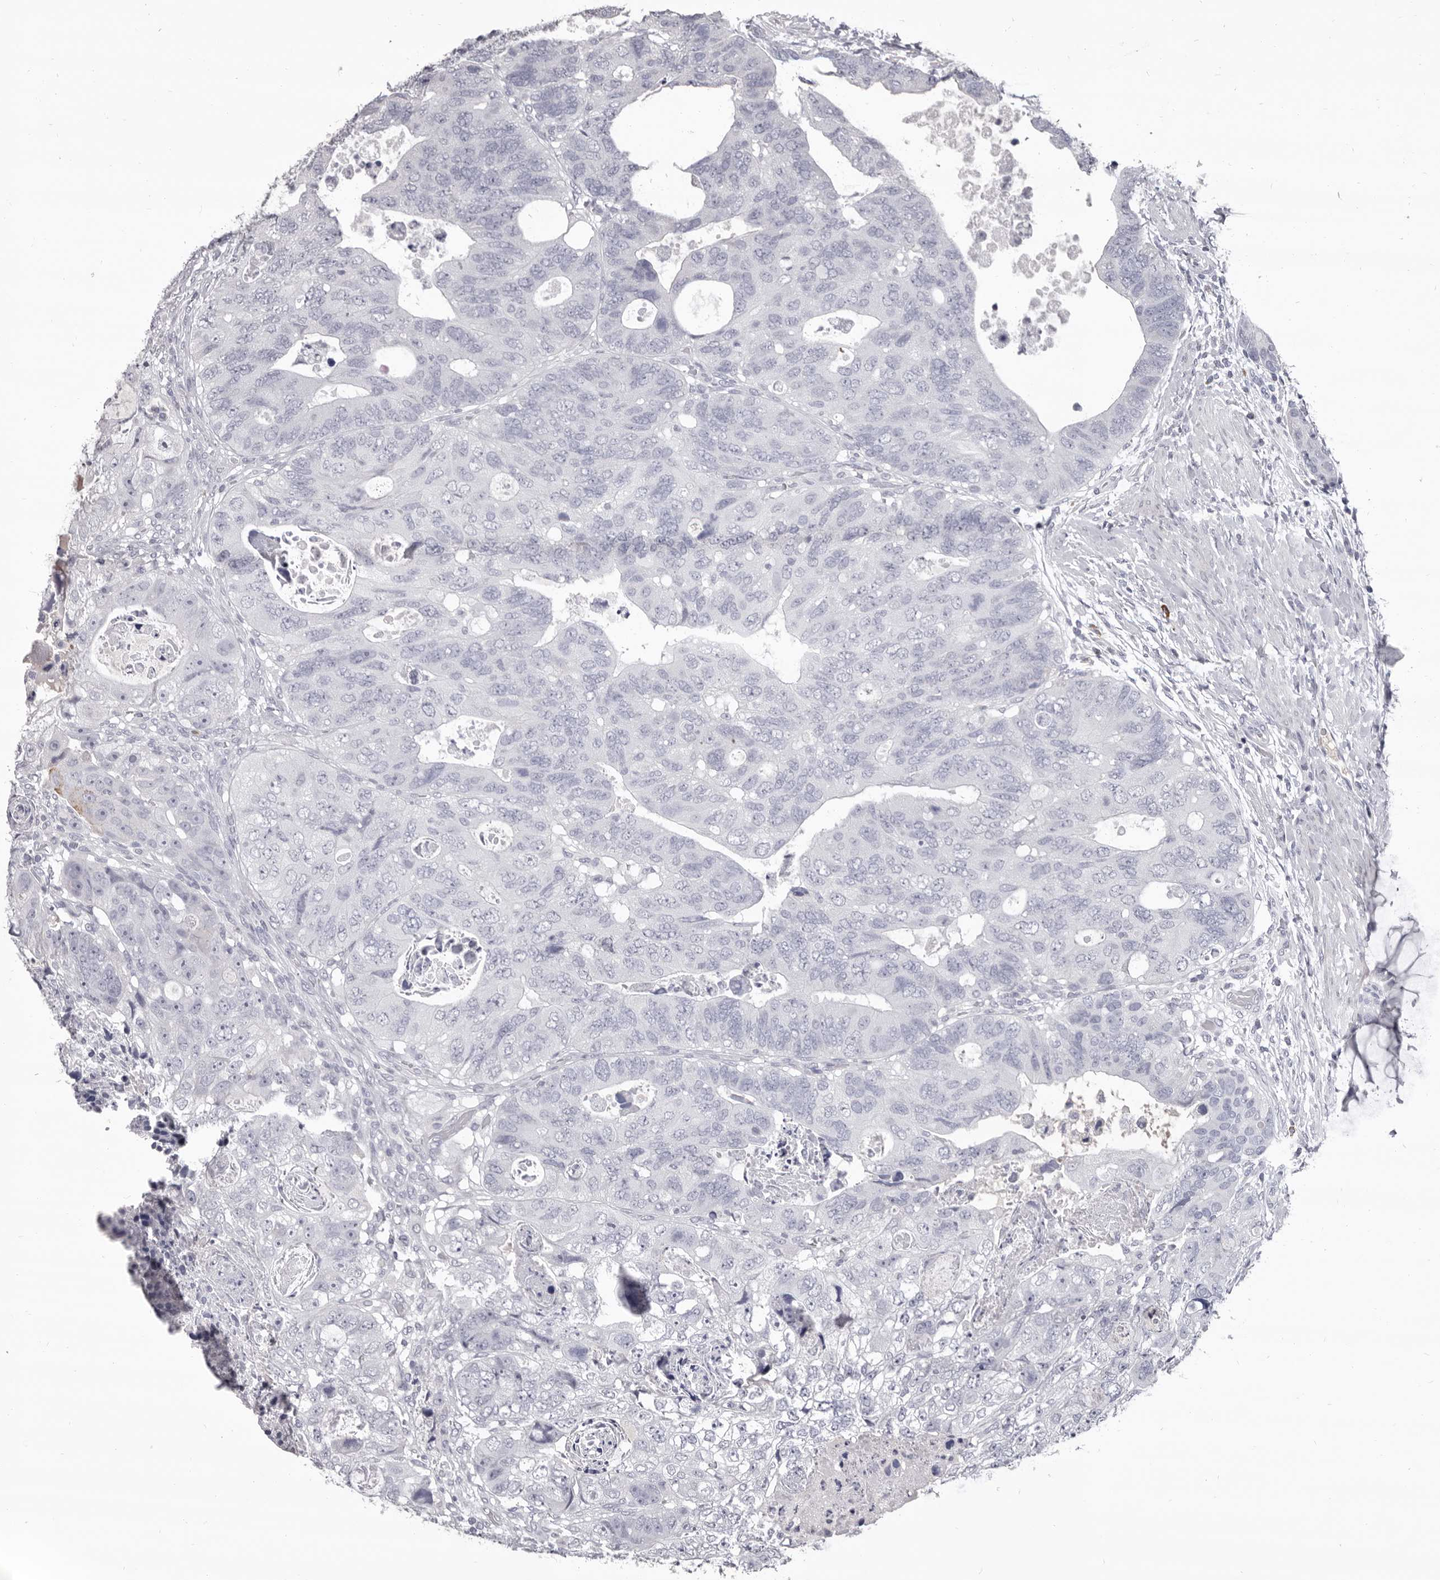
{"staining": {"intensity": "negative", "quantity": "none", "location": "none"}, "tissue": "colorectal cancer", "cell_type": "Tumor cells", "image_type": "cancer", "snomed": [{"axis": "morphology", "description": "Adenocarcinoma, NOS"}, {"axis": "topography", "description": "Rectum"}], "caption": "Immunohistochemistry image of colorectal cancer stained for a protein (brown), which reveals no expression in tumor cells. The staining is performed using DAB (3,3'-diaminobenzidine) brown chromogen with nuclei counter-stained in using hematoxylin.", "gene": "GZMH", "patient": {"sex": "male", "age": 59}}